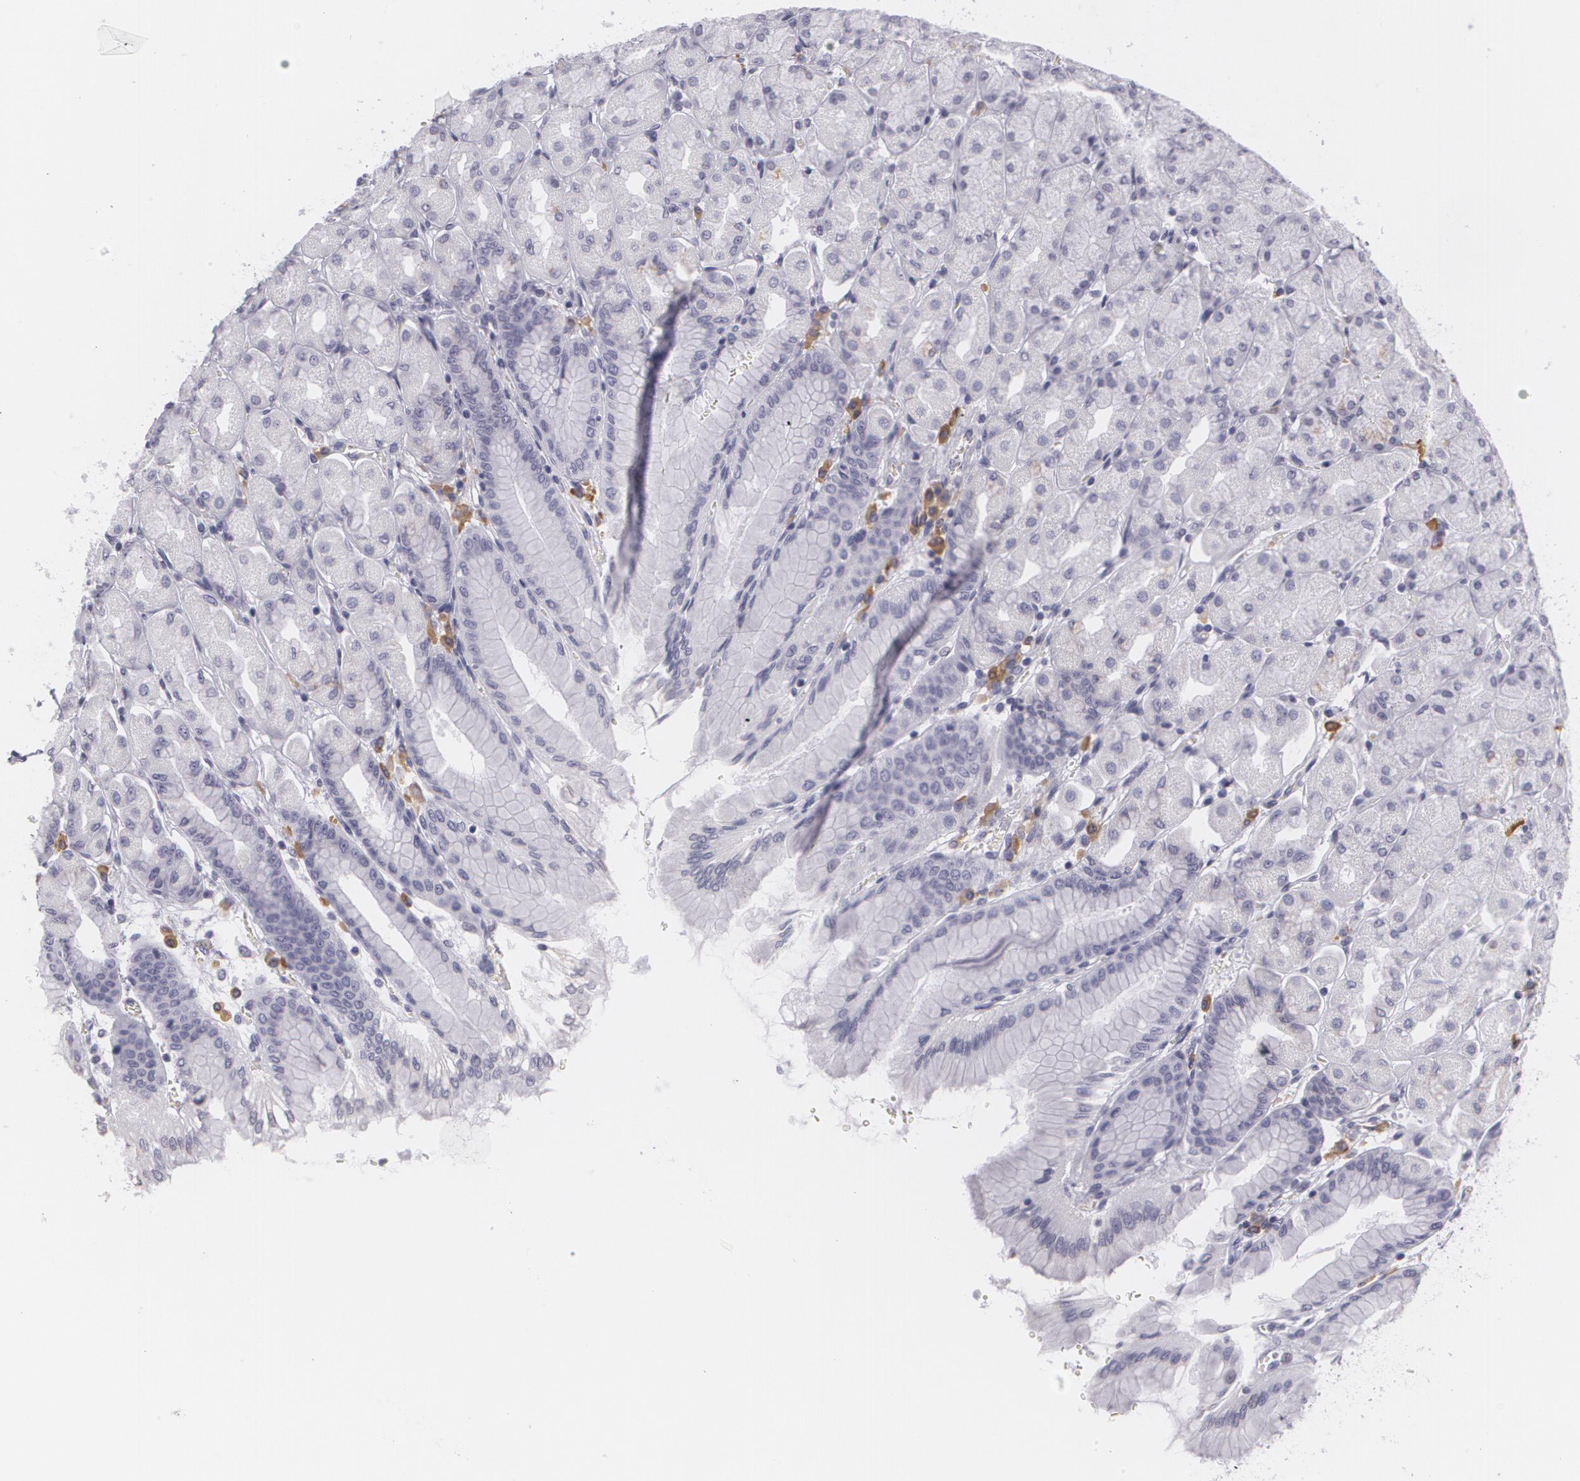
{"staining": {"intensity": "negative", "quantity": "none", "location": "none"}, "tissue": "stomach", "cell_type": "Glandular cells", "image_type": "normal", "snomed": [{"axis": "morphology", "description": "Normal tissue, NOS"}, {"axis": "topography", "description": "Stomach, upper"}], "caption": "Protein analysis of normal stomach reveals no significant positivity in glandular cells.", "gene": "MAP2", "patient": {"sex": "female", "age": 56}}